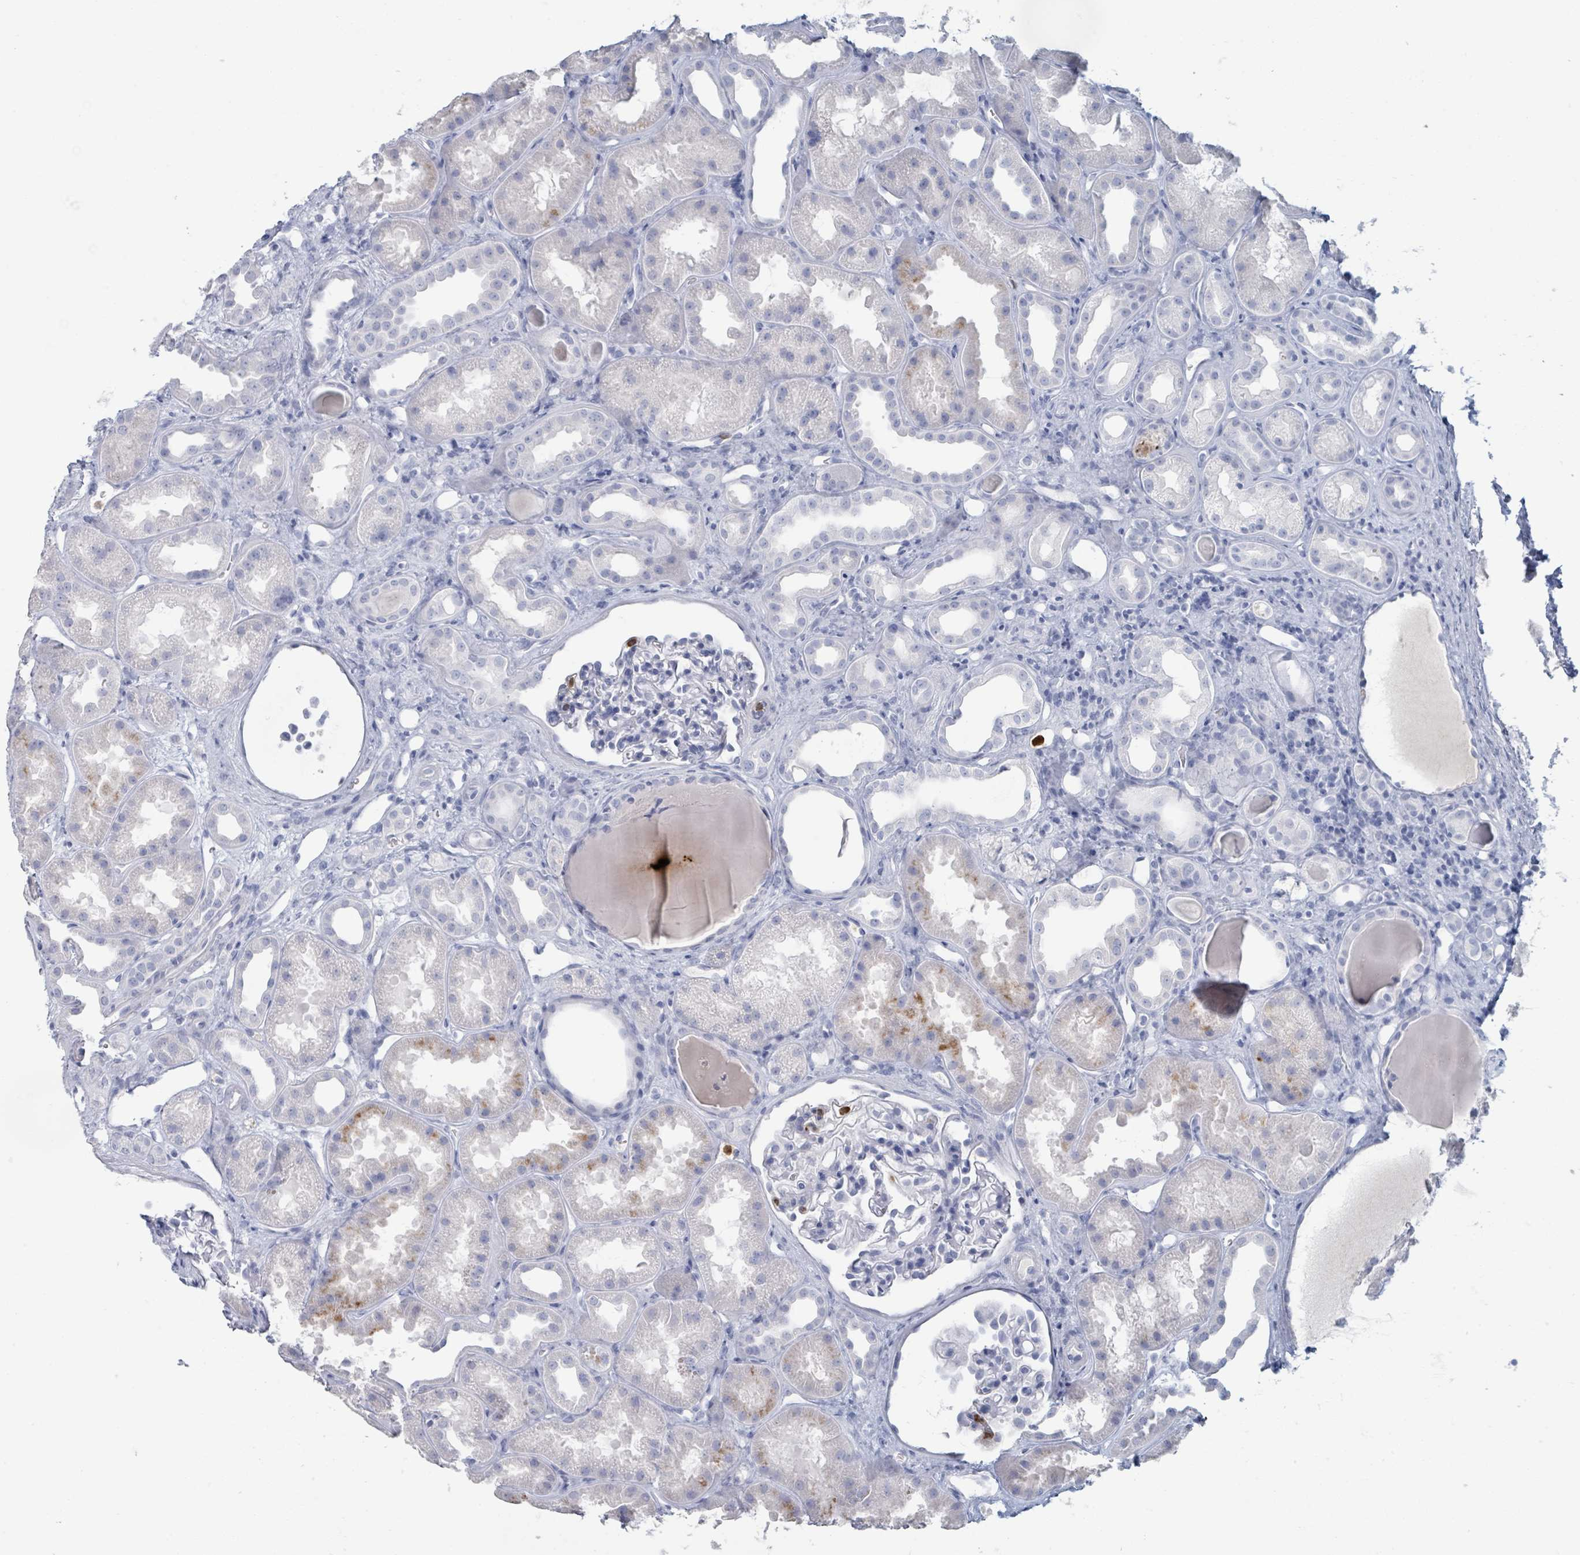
{"staining": {"intensity": "negative", "quantity": "none", "location": "none"}, "tissue": "kidney", "cell_type": "Cells in glomeruli", "image_type": "normal", "snomed": [{"axis": "morphology", "description": "Normal tissue, NOS"}, {"axis": "topography", "description": "Kidney"}], "caption": "The photomicrograph exhibits no staining of cells in glomeruli in normal kidney. Brightfield microscopy of immunohistochemistry (IHC) stained with DAB (brown) and hematoxylin (blue), captured at high magnification.", "gene": "DEFA4", "patient": {"sex": "male", "age": 61}}